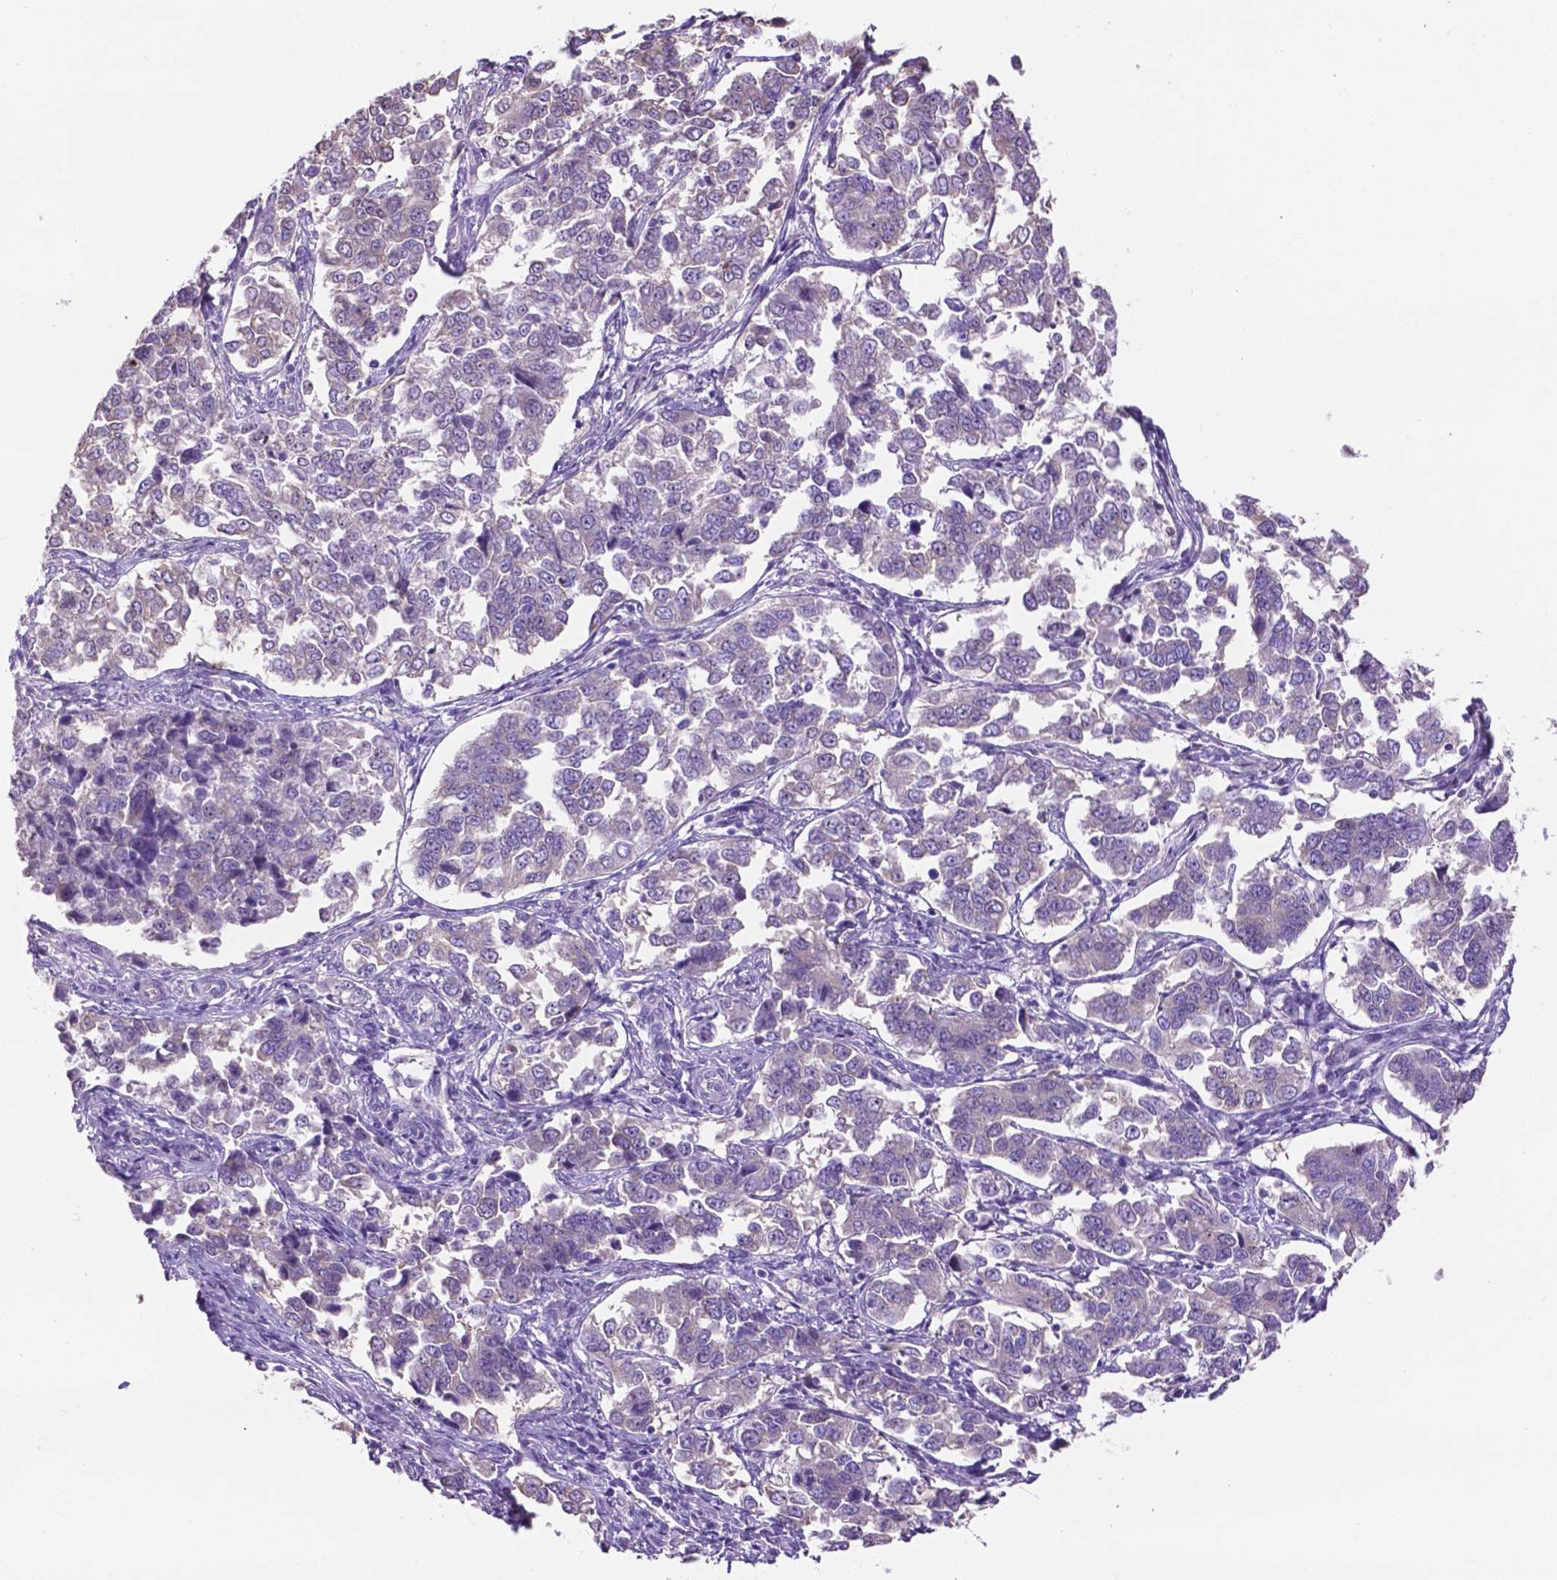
{"staining": {"intensity": "negative", "quantity": "none", "location": "none"}, "tissue": "endometrial cancer", "cell_type": "Tumor cells", "image_type": "cancer", "snomed": [{"axis": "morphology", "description": "Adenocarcinoma, NOS"}, {"axis": "topography", "description": "Endometrium"}], "caption": "This is an immunohistochemistry photomicrograph of human endometrial cancer (adenocarcinoma). There is no positivity in tumor cells.", "gene": "SPDYA", "patient": {"sex": "female", "age": 43}}